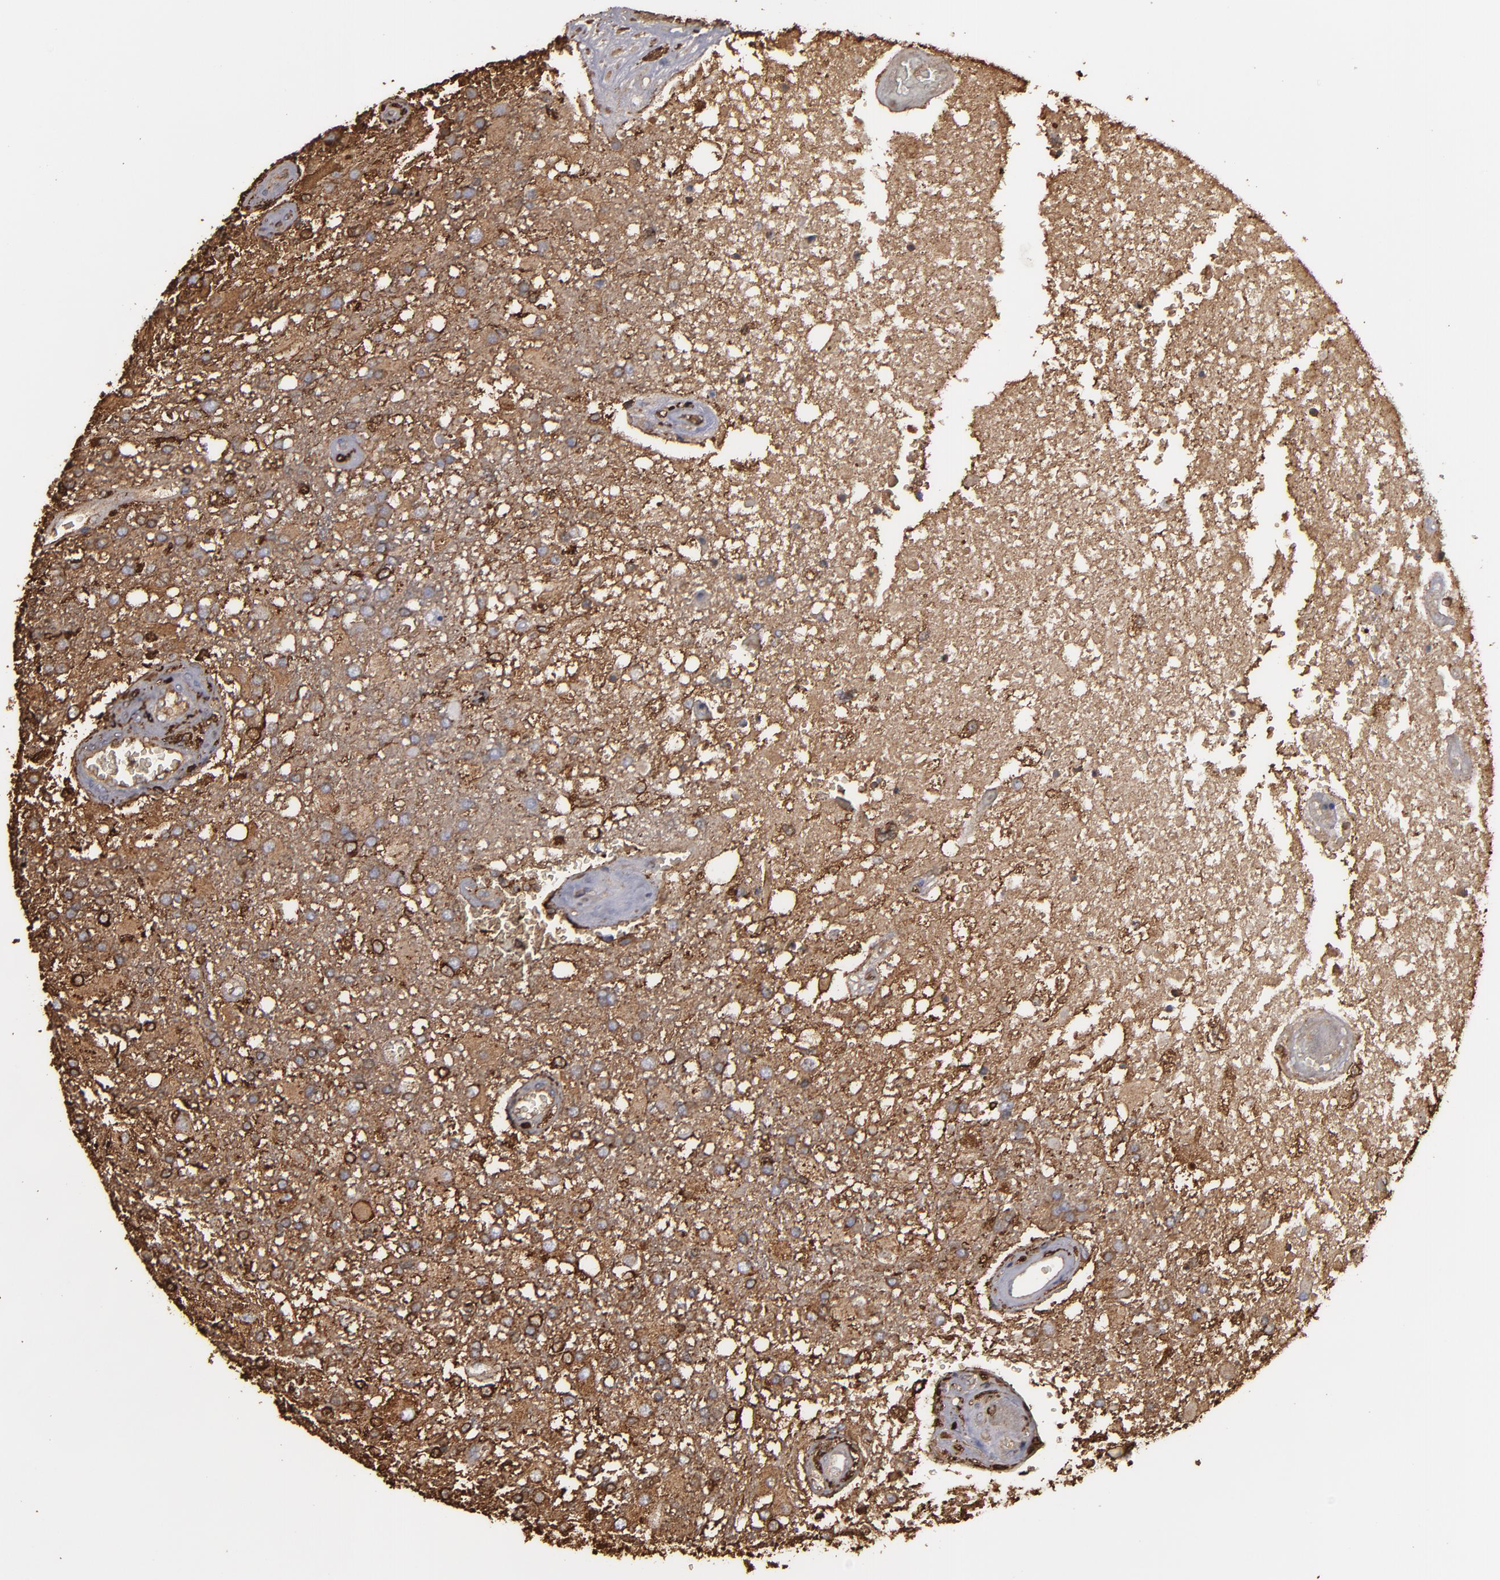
{"staining": {"intensity": "strong", "quantity": ">75%", "location": "cytoplasmic/membranous"}, "tissue": "glioma", "cell_type": "Tumor cells", "image_type": "cancer", "snomed": [{"axis": "morphology", "description": "Glioma, malignant, High grade"}, {"axis": "topography", "description": "Cerebral cortex"}], "caption": "A high-resolution photomicrograph shows IHC staining of malignant glioma (high-grade), which reveals strong cytoplasmic/membranous expression in approximately >75% of tumor cells. The protein is shown in brown color, while the nuclei are stained blue.", "gene": "ODC1", "patient": {"sex": "male", "age": 79}}